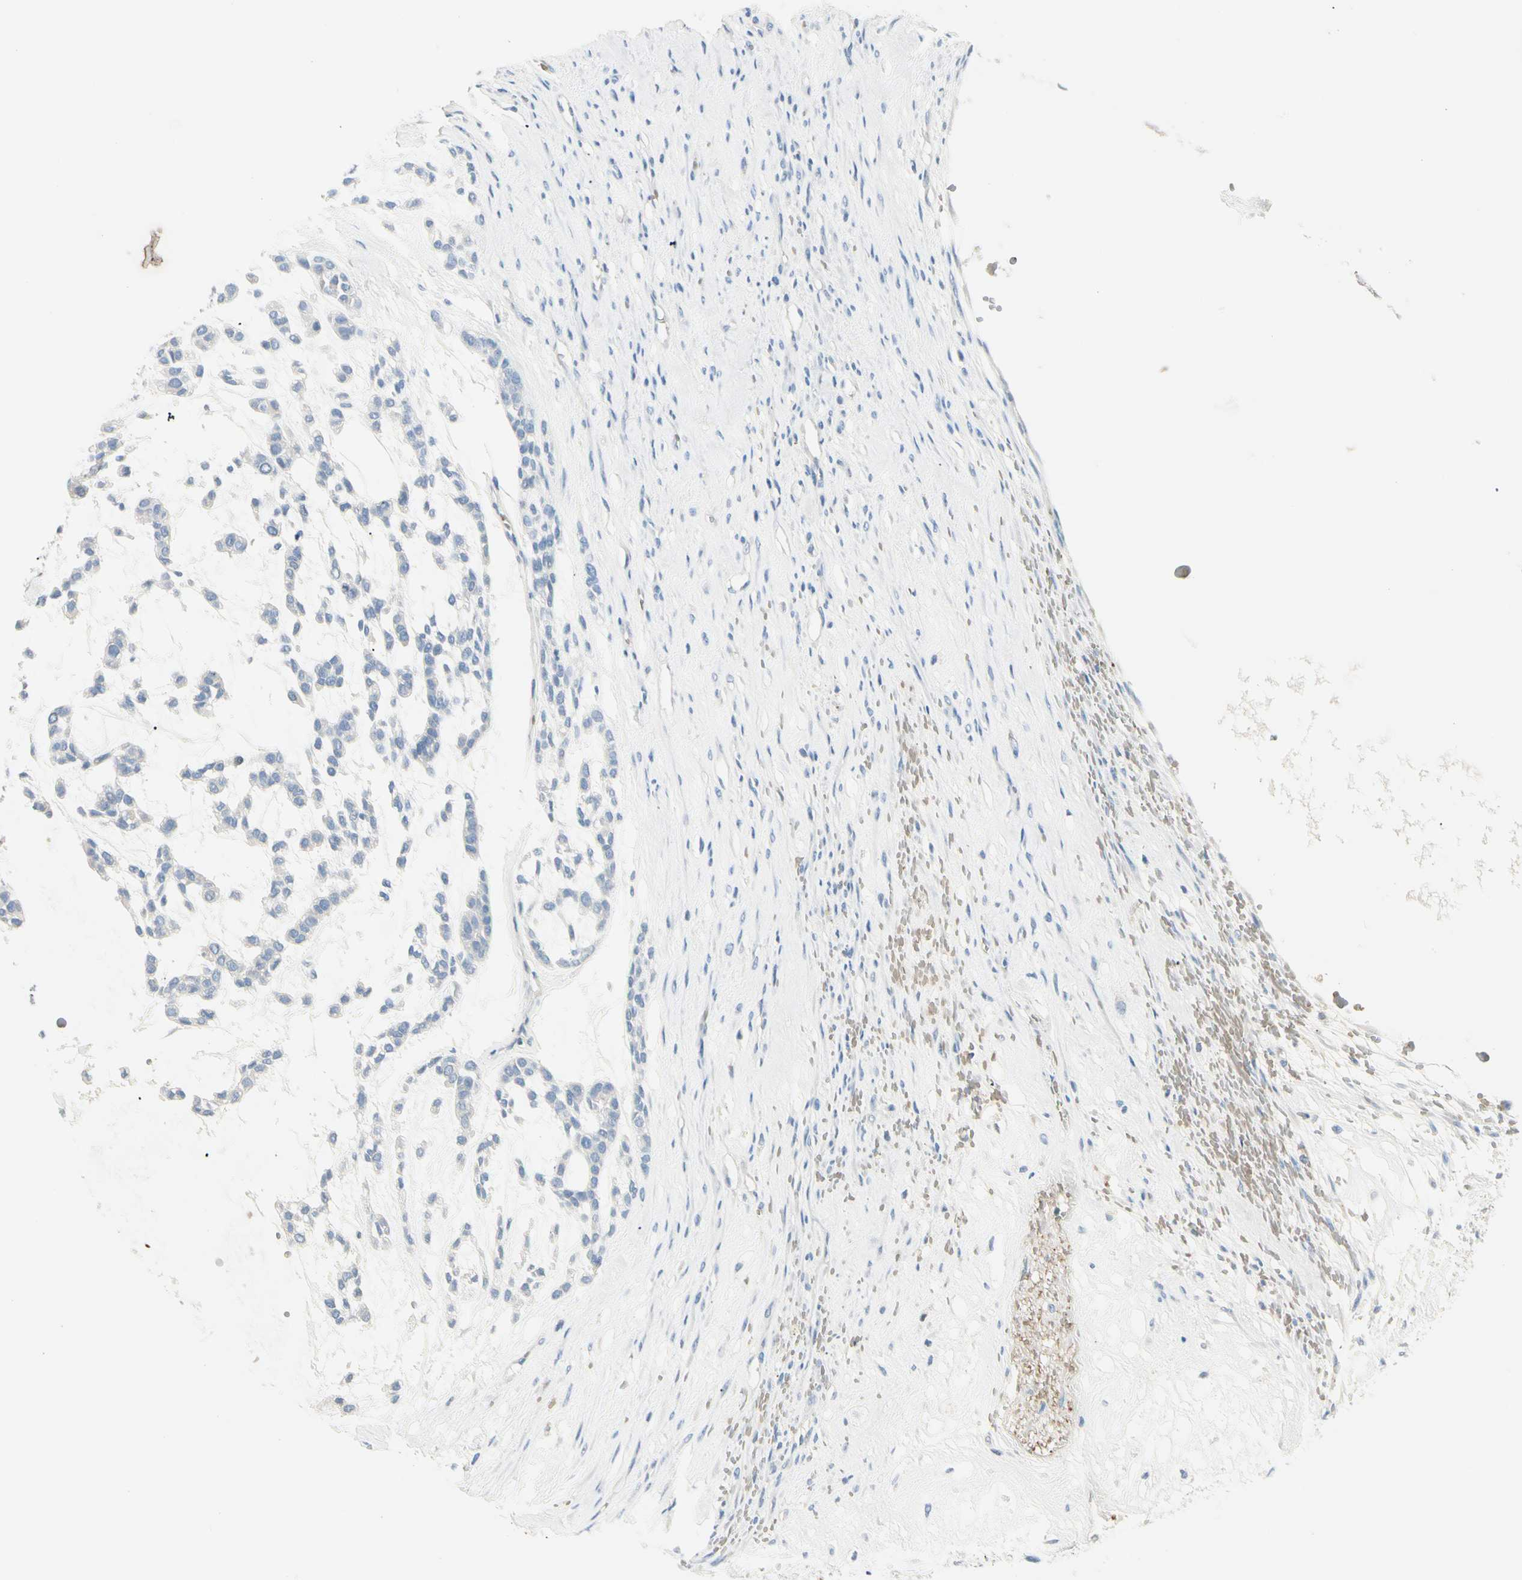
{"staining": {"intensity": "negative", "quantity": "none", "location": "none"}, "tissue": "head and neck cancer", "cell_type": "Tumor cells", "image_type": "cancer", "snomed": [{"axis": "morphology", "description": "Adenocarcinoma, NOS"}, {"axis": "morphology", "description": "Adenoma, NOS"}, {"axis": "topography", "description": "Head-Neck"}], "caption": "DAB (3,3'-diaminobenzidine) immunohistochemical staining of adenoma (head and neck) reveals no significant positivity in tumor cells. (DAB immunohistochemistry (IHC) visualized using brightfield microscopy, high magnification).", "gene": "CA1", "patient": {"sex": "female", "age": 55}}